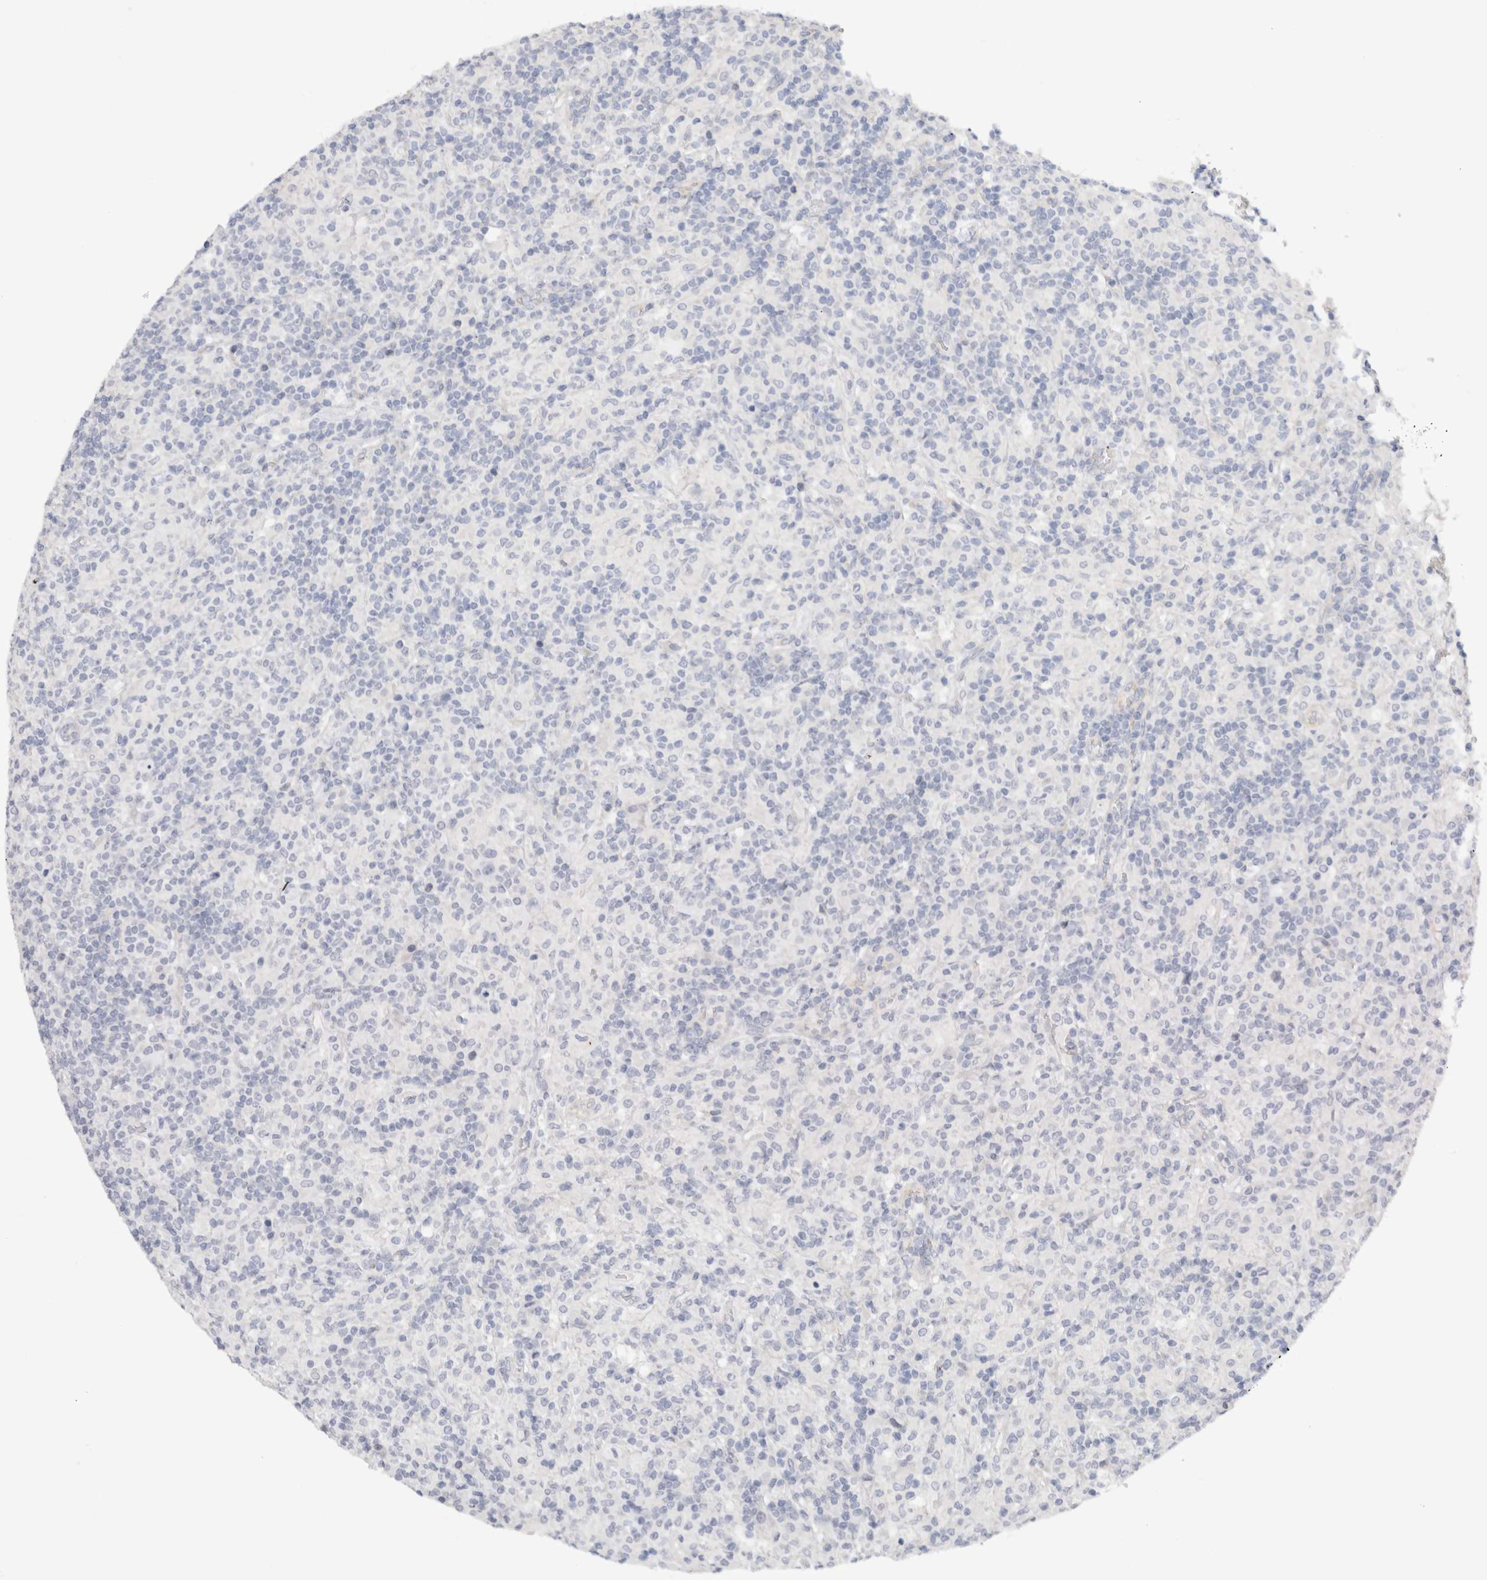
{"staining": {"intensity": "negative", "quantity": "none", "location": "none"}, "tissue": "lymphoma", "cell_type": "Tumor cells", "image_type": "cancer", "snomed": [{"axis": "morphology", "description": "Hodgkin's disease, NOS"}, {"axis": "topography", "description": "Lymph node"}], "caption": "Human Hodgkin's disease stained for a protein using immunohistochemistry (IHC) displays no positivity in tumor cells.", "gene": "AFP", "patient": {"sex": "male", "age": 70}}